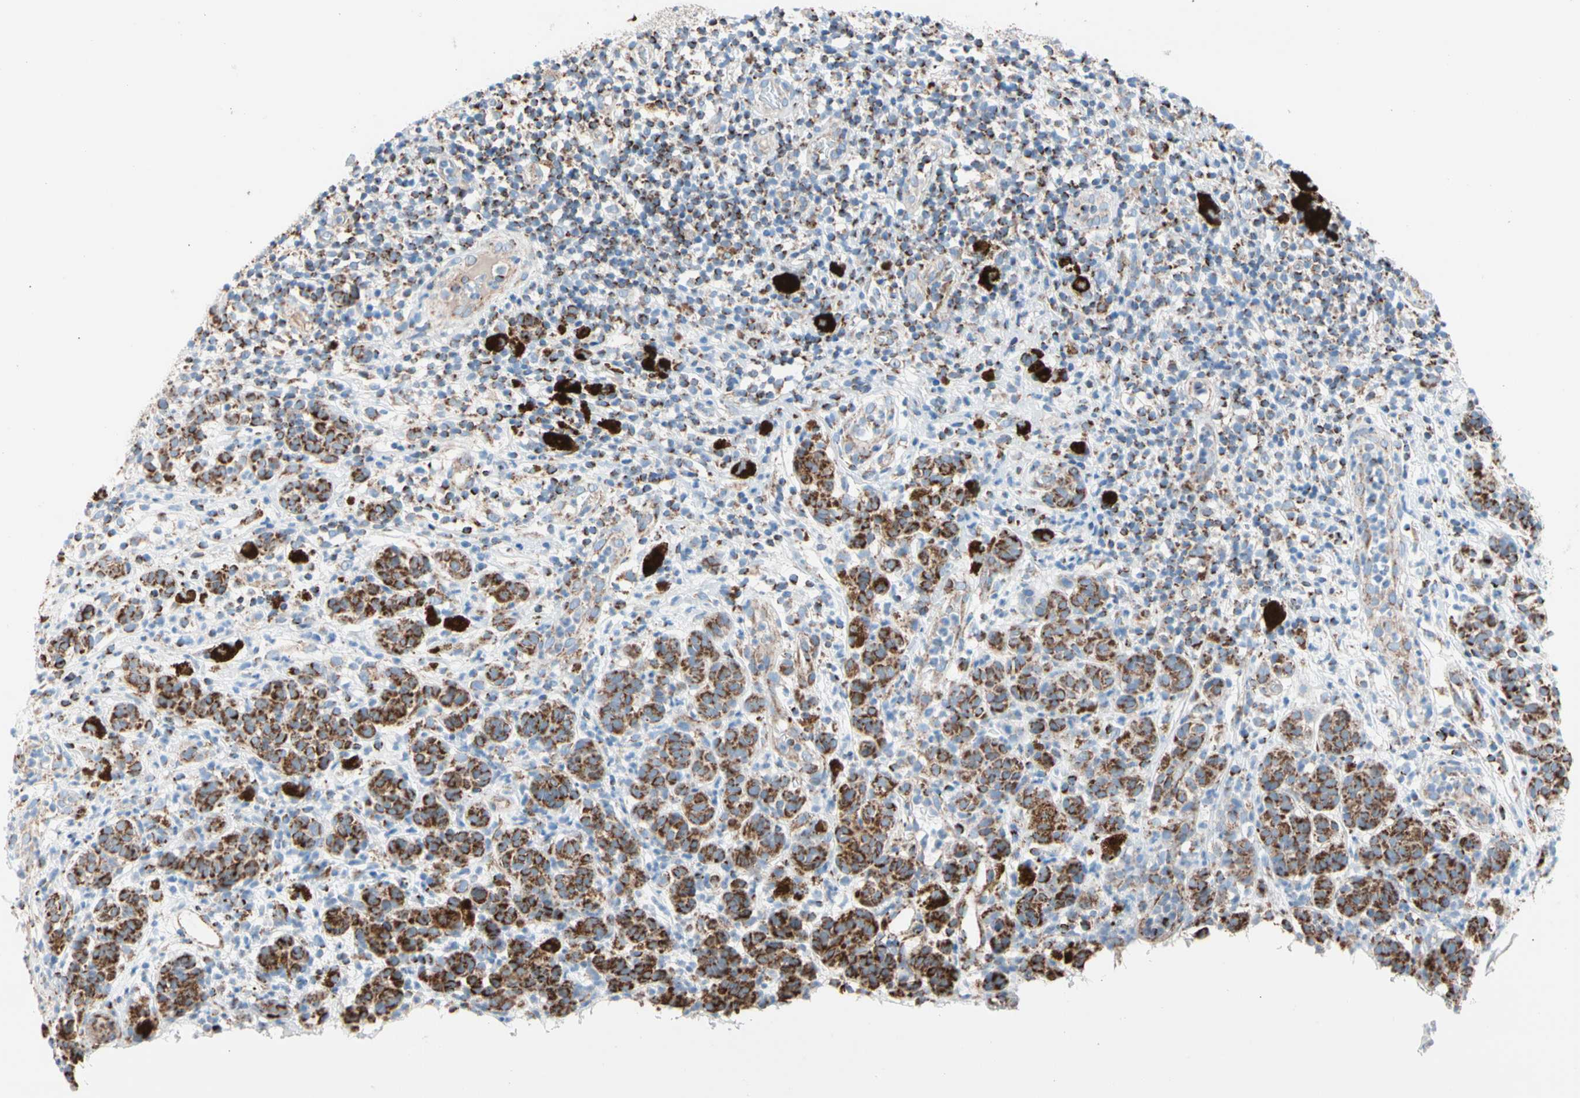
{"staining": {"intensity": "strong", "quantity": ">75%", "location": "cytoplasmic/membranous"}, "tissue": "melanoma", "cell_type": "Tumor cells", "image_type": "cancer", "snomed": [{"axis": "morphology", "description": "Malignant melanoma, NOS"}, {"axis": "topography", "description": "Skin"}], "caption": "Immunohistochemical staining of human melanoma reveals high levels of strong cytoplasmic/membranous protein positivity in about >75% of tumor cells.", "gene": "HK1", "patient": {"sex": "male", "age": 64}}